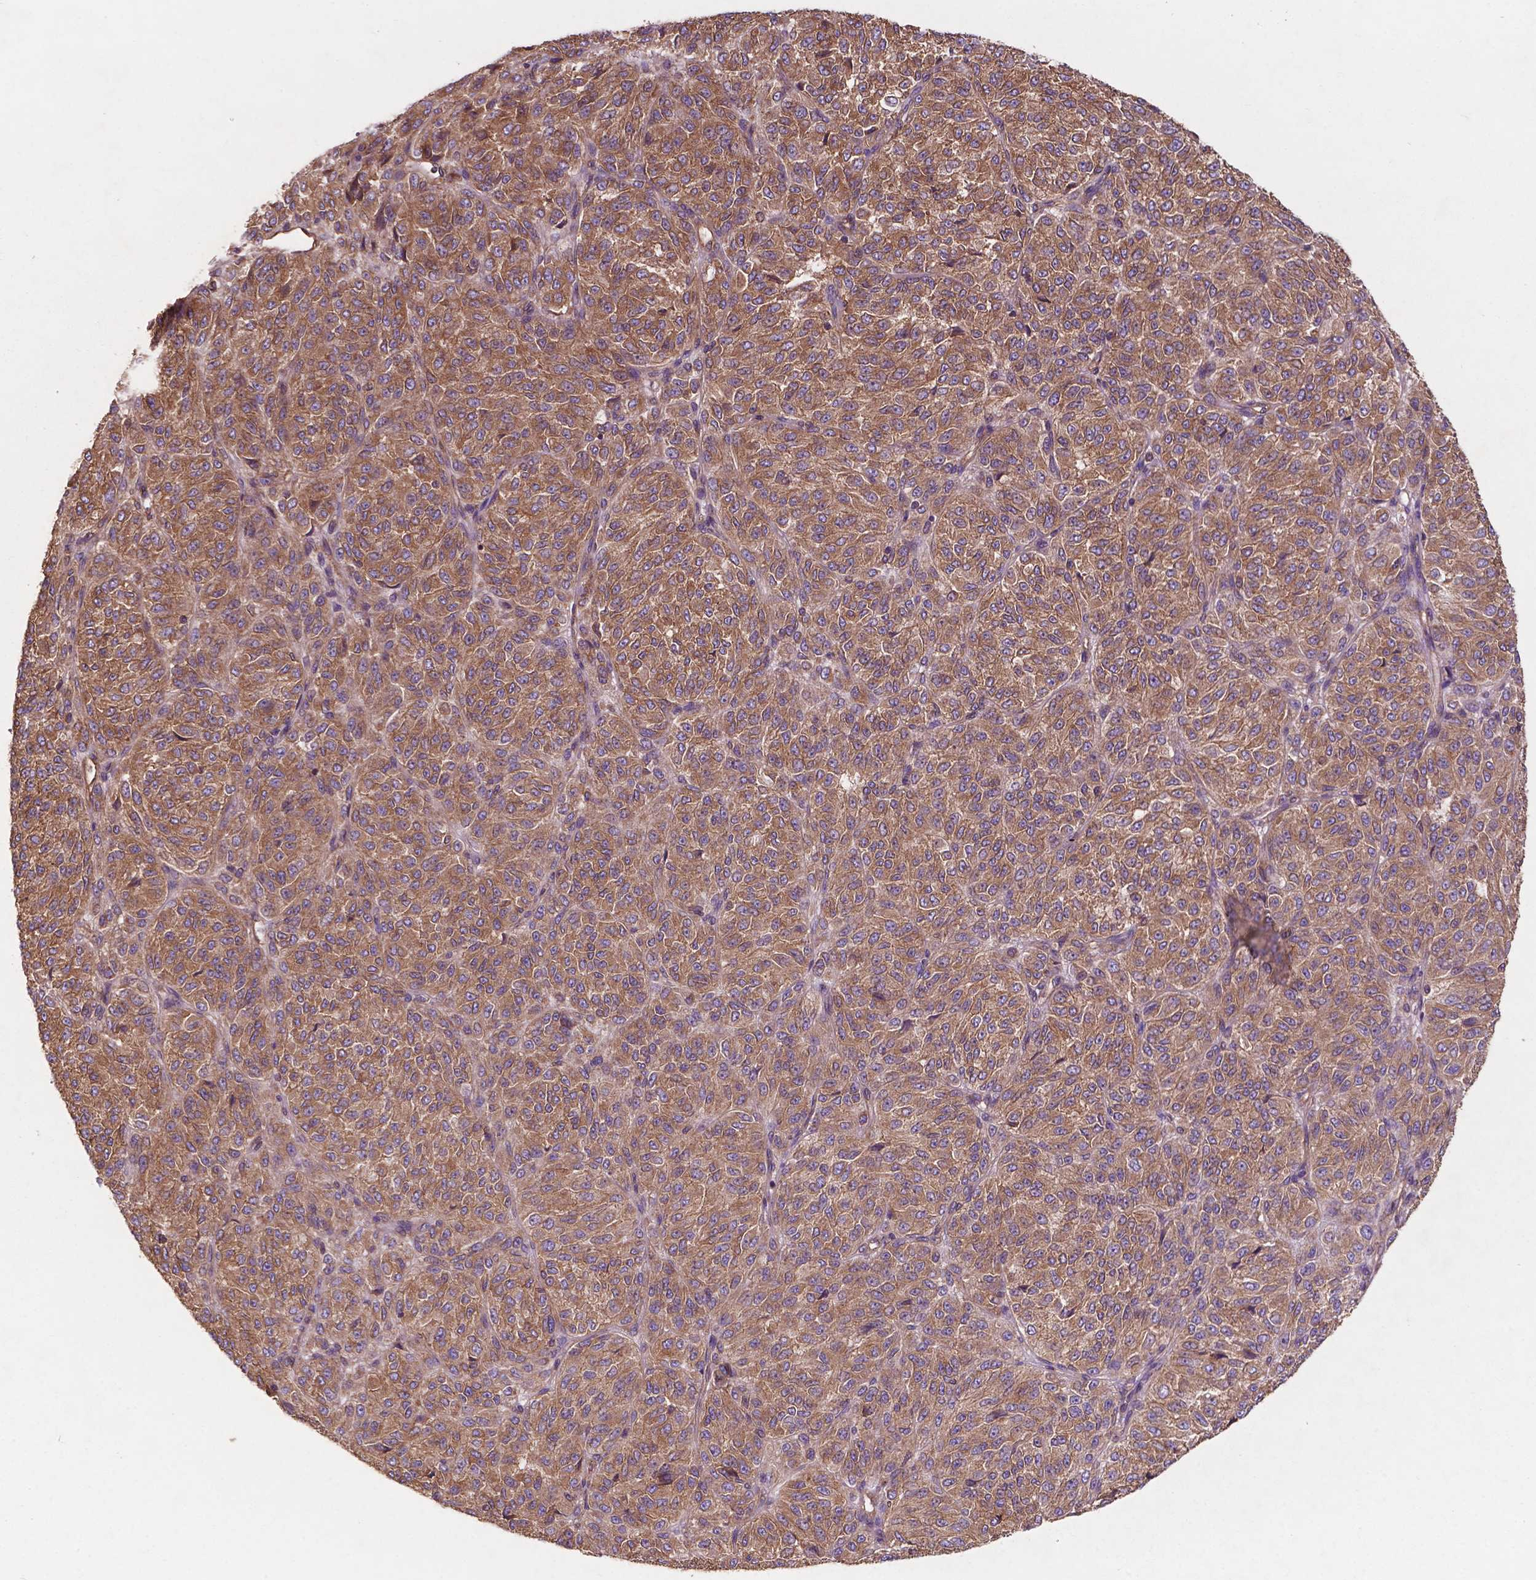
{"staining": {"intensity": "moderate", "quantity": ">75%", "location": "cytoplasmic/membranous"}, "tissue": "melanoma", "cell_type": "Tumor cells", "image_type": "cancer", "snomed": [{"axis": "morphology", "description": "Malignant melanoma, Metastatic site"}, {"axis": "topography", "description": "Brain"}], "caption": "Melanoma stained with DAB (3,3'-diaminobenzidine) immunohistochemistry reveals medium levels of moderate cytoplasmic/membranous positivity in about >75% of tumor cells.", "gene": "CCDC71L", "patient": {"sex": "female", "age": 56}}